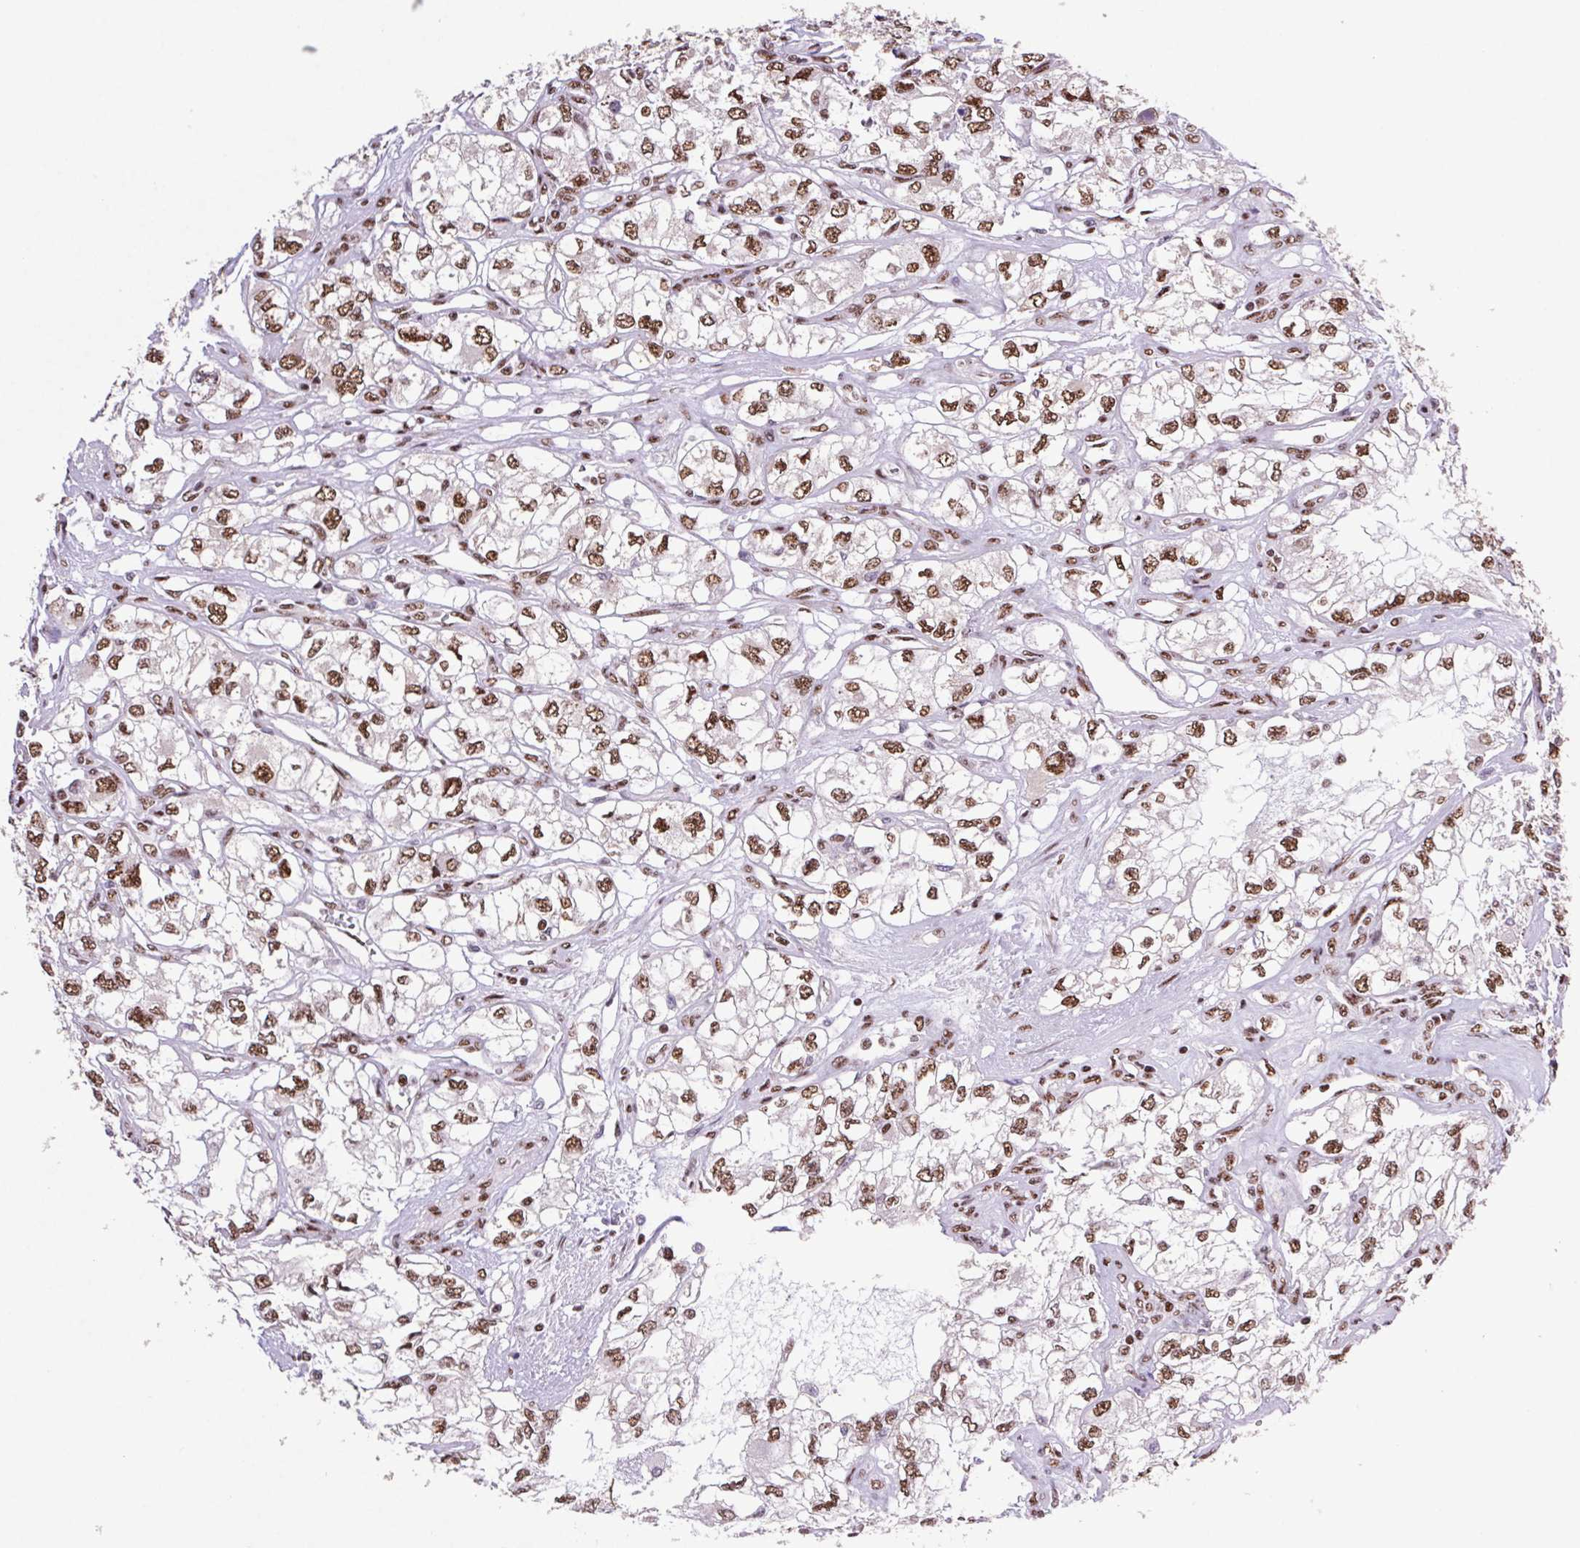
{"staining": {"intensity": "moderate", "quantity": ">75%", "location": "nuclear"}, "tissue": "renal cancer", "cell_type": "Tumor cells", "image_type": "cancer", "snomed": [{"axis": "morphology", "description": "Adenocarcinoma, NOS"}, {"axis": "topography", "description": "Kidney"}], "caption": "Immunohistochemical staining of human renal cancer (adenocarcinoma) demonstrates medium levels of moderate nuclear protein staining in approximately >75% of tumor cells.", "gene": "LDLRAD4", "patient": {"sex": "female", "age": 59}}